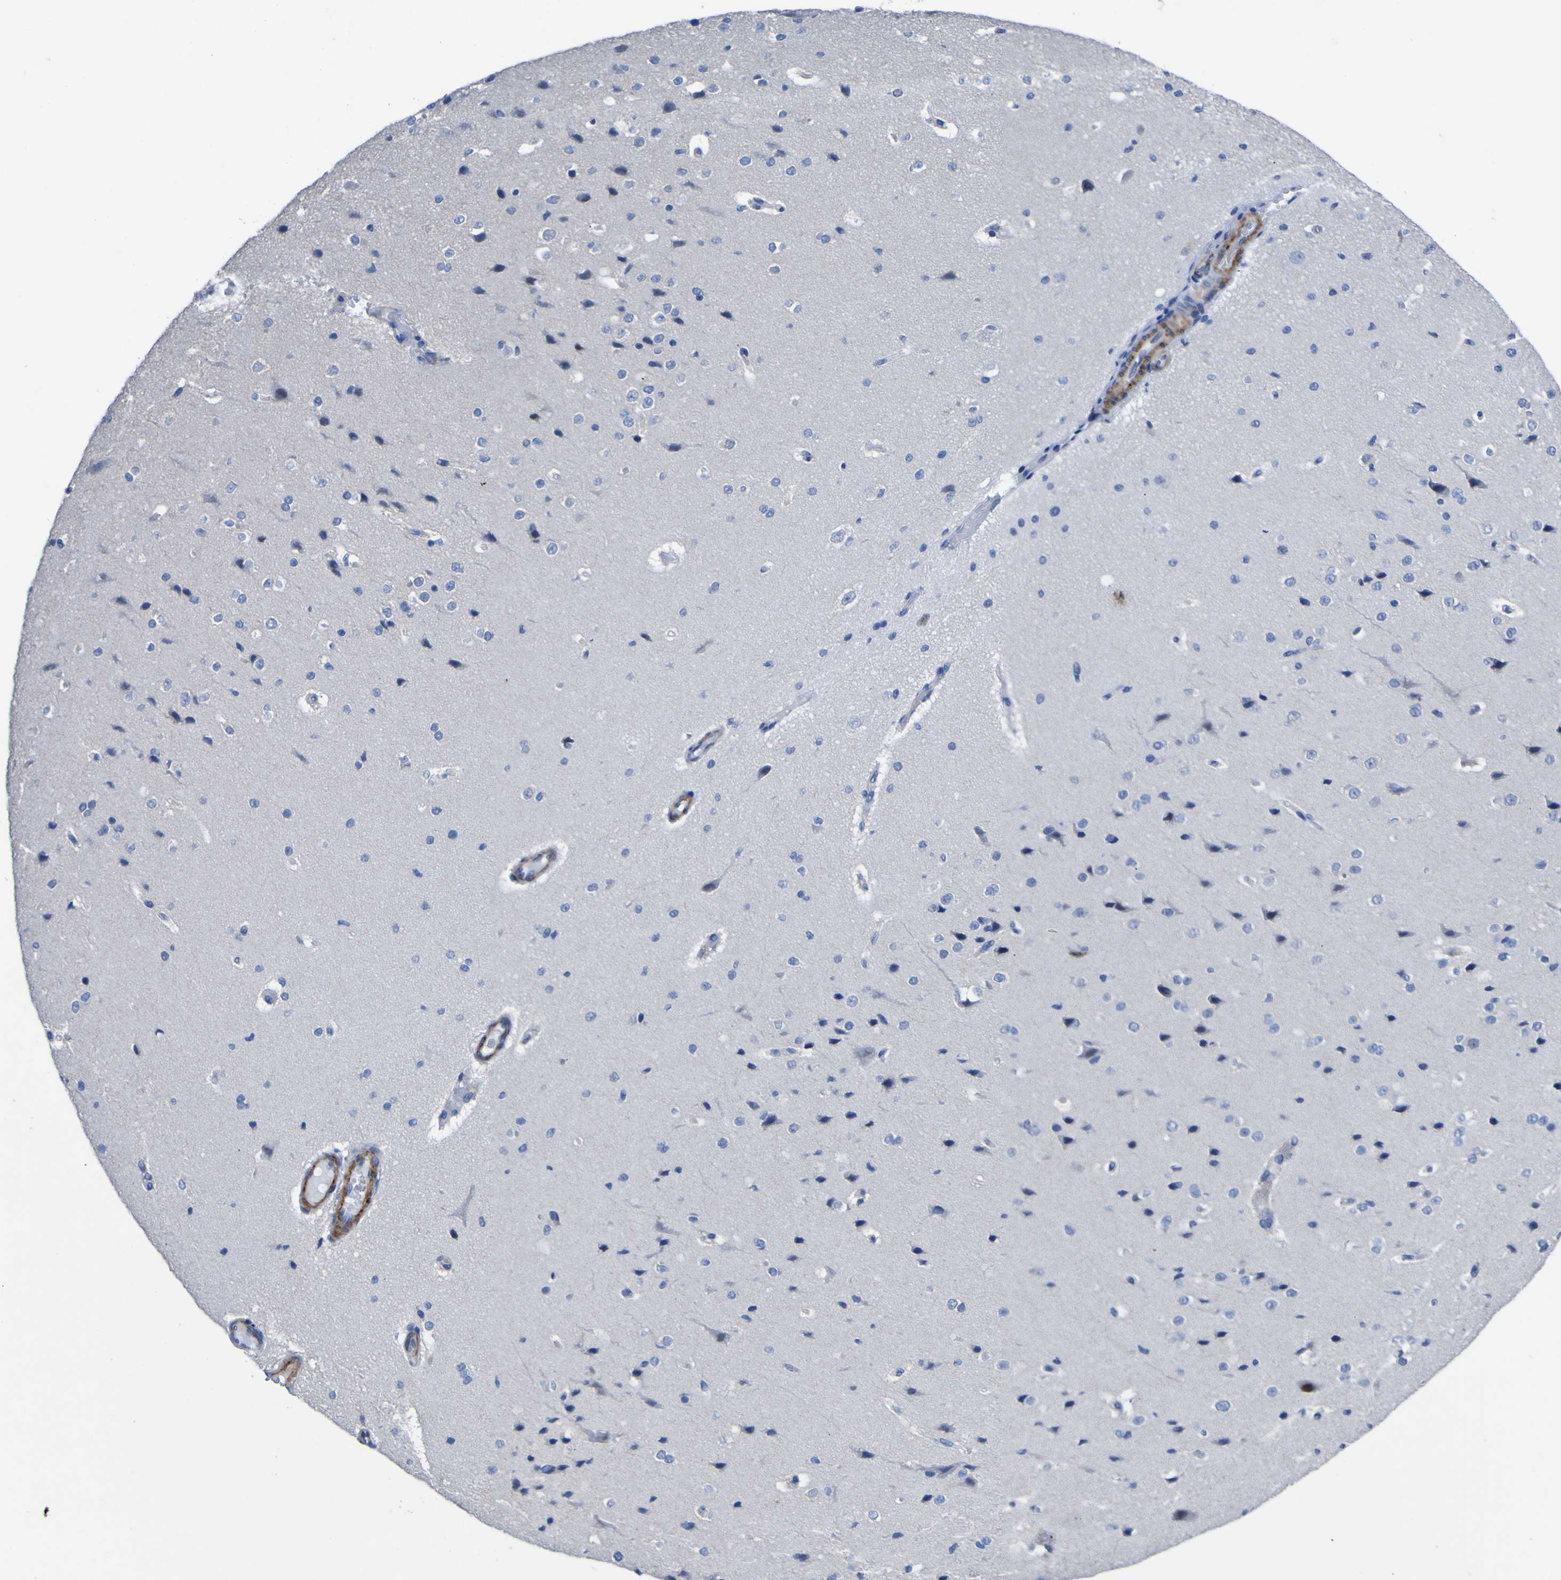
{"staining": {"intensity": "negative", "quantity": "none", "location": "none"}, "tissue": "cerebral cortex", "cell_type": "Endothelial cells", "image_type": "normal", "snomed": [{"axis": "morphology", "description": "Normal tissue, NOS"}, {"axis": "morphology", "description": "Developmental malformation"}, {"axis": "topography", "description": "Cerebral cortex"}], "caption": "IHC photomicrograph of unremarkable human cerebral cortex stained for a protein (brown), which reveals no positivity in endothelial cells. (Immunohistochemistry (ihc), brightfield microscopy, high magnification).", "gene": "AGO4", "patient": {"sex": "female", "age": 30}}